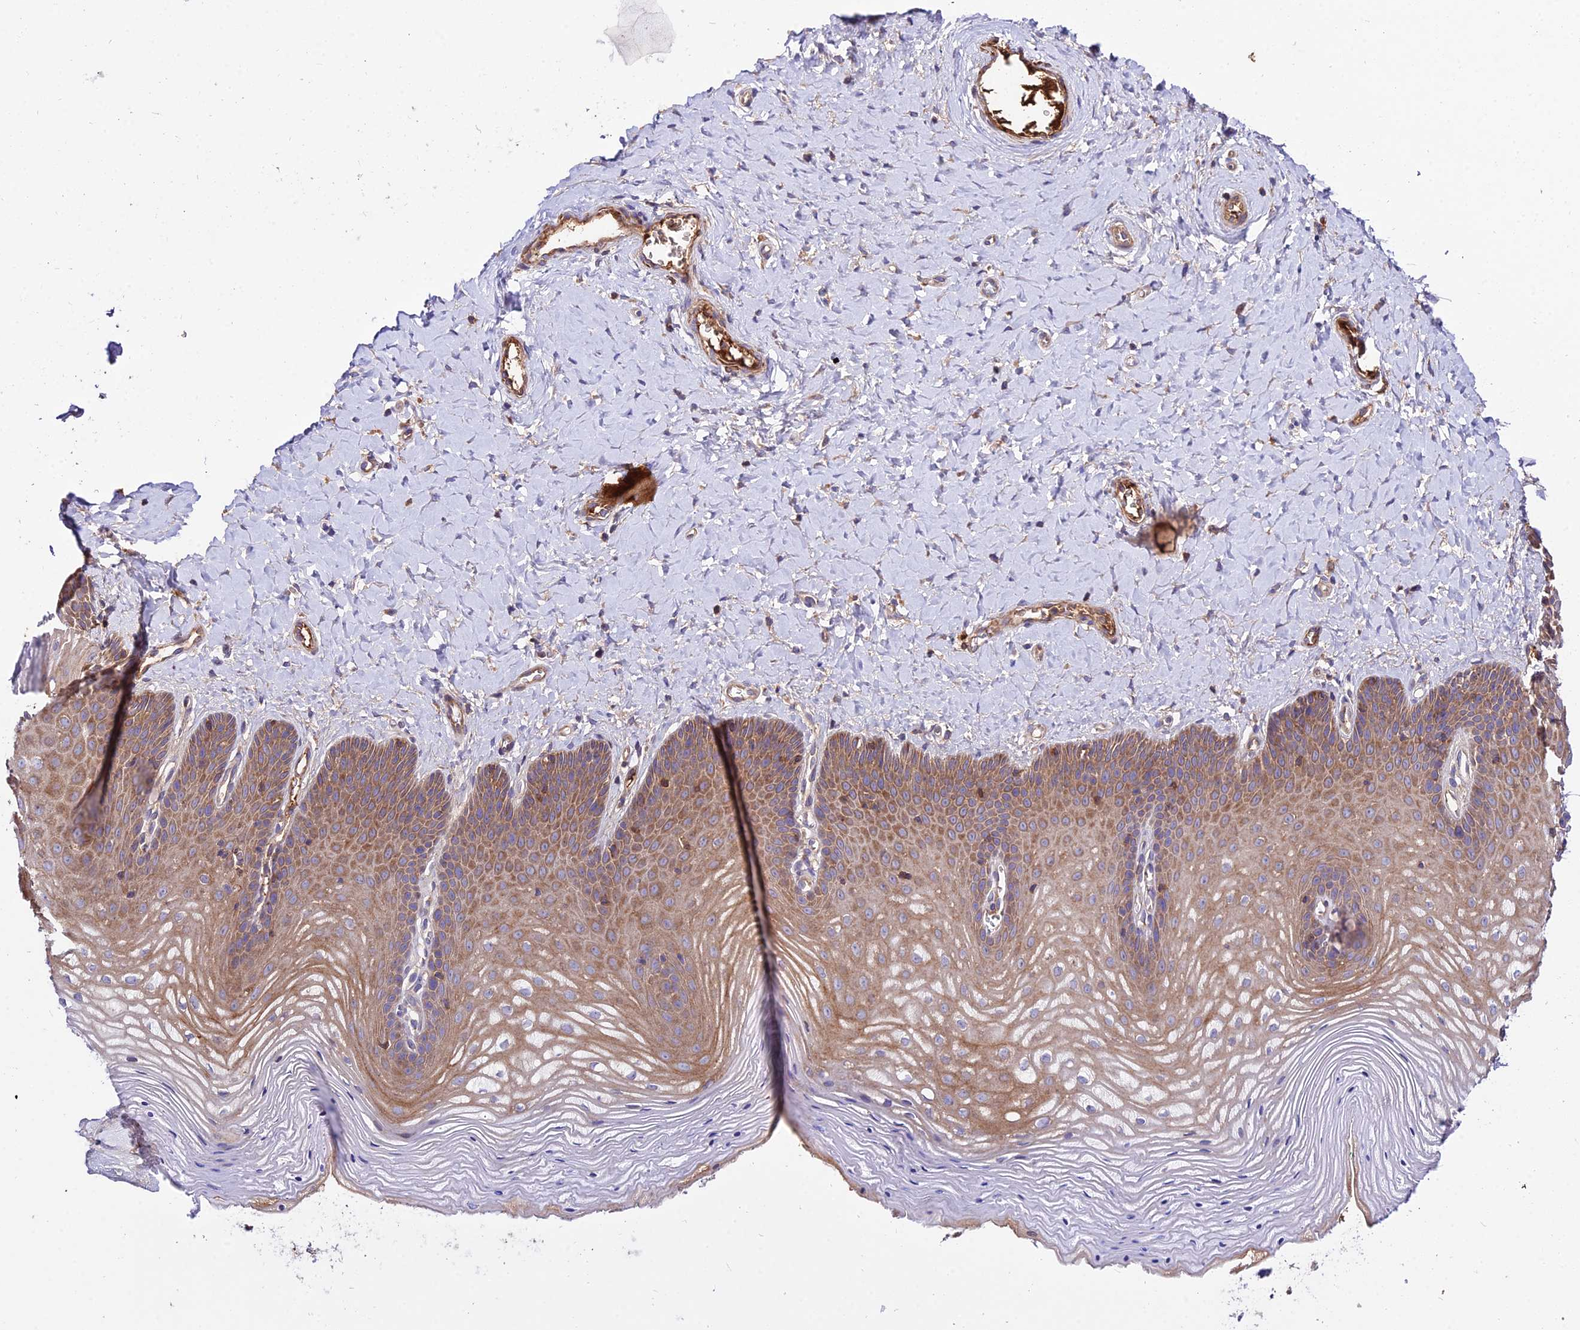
{"staining": {"intensity": "moderate", "quantity": ">75%", "location": "cytoplasmic/membranous"}, "tissue": "vagina", "cell_type": "Squamous epithelial cells", "image_type": "normal", "snomed": [{"axis": "morphology", "description": "Normal tissue, NOS"}, {"axis": "topography", "description": "Vagina"}], "caption": "This micrograph demonstrates immunohistochemistry staining of benign vagina, with medium moderate cytoplasmic/membranous expression in approximately >75% of squamous epithelial cells.", "gene": "PYM1", "patient": {"sex": "female", "age": 65}}